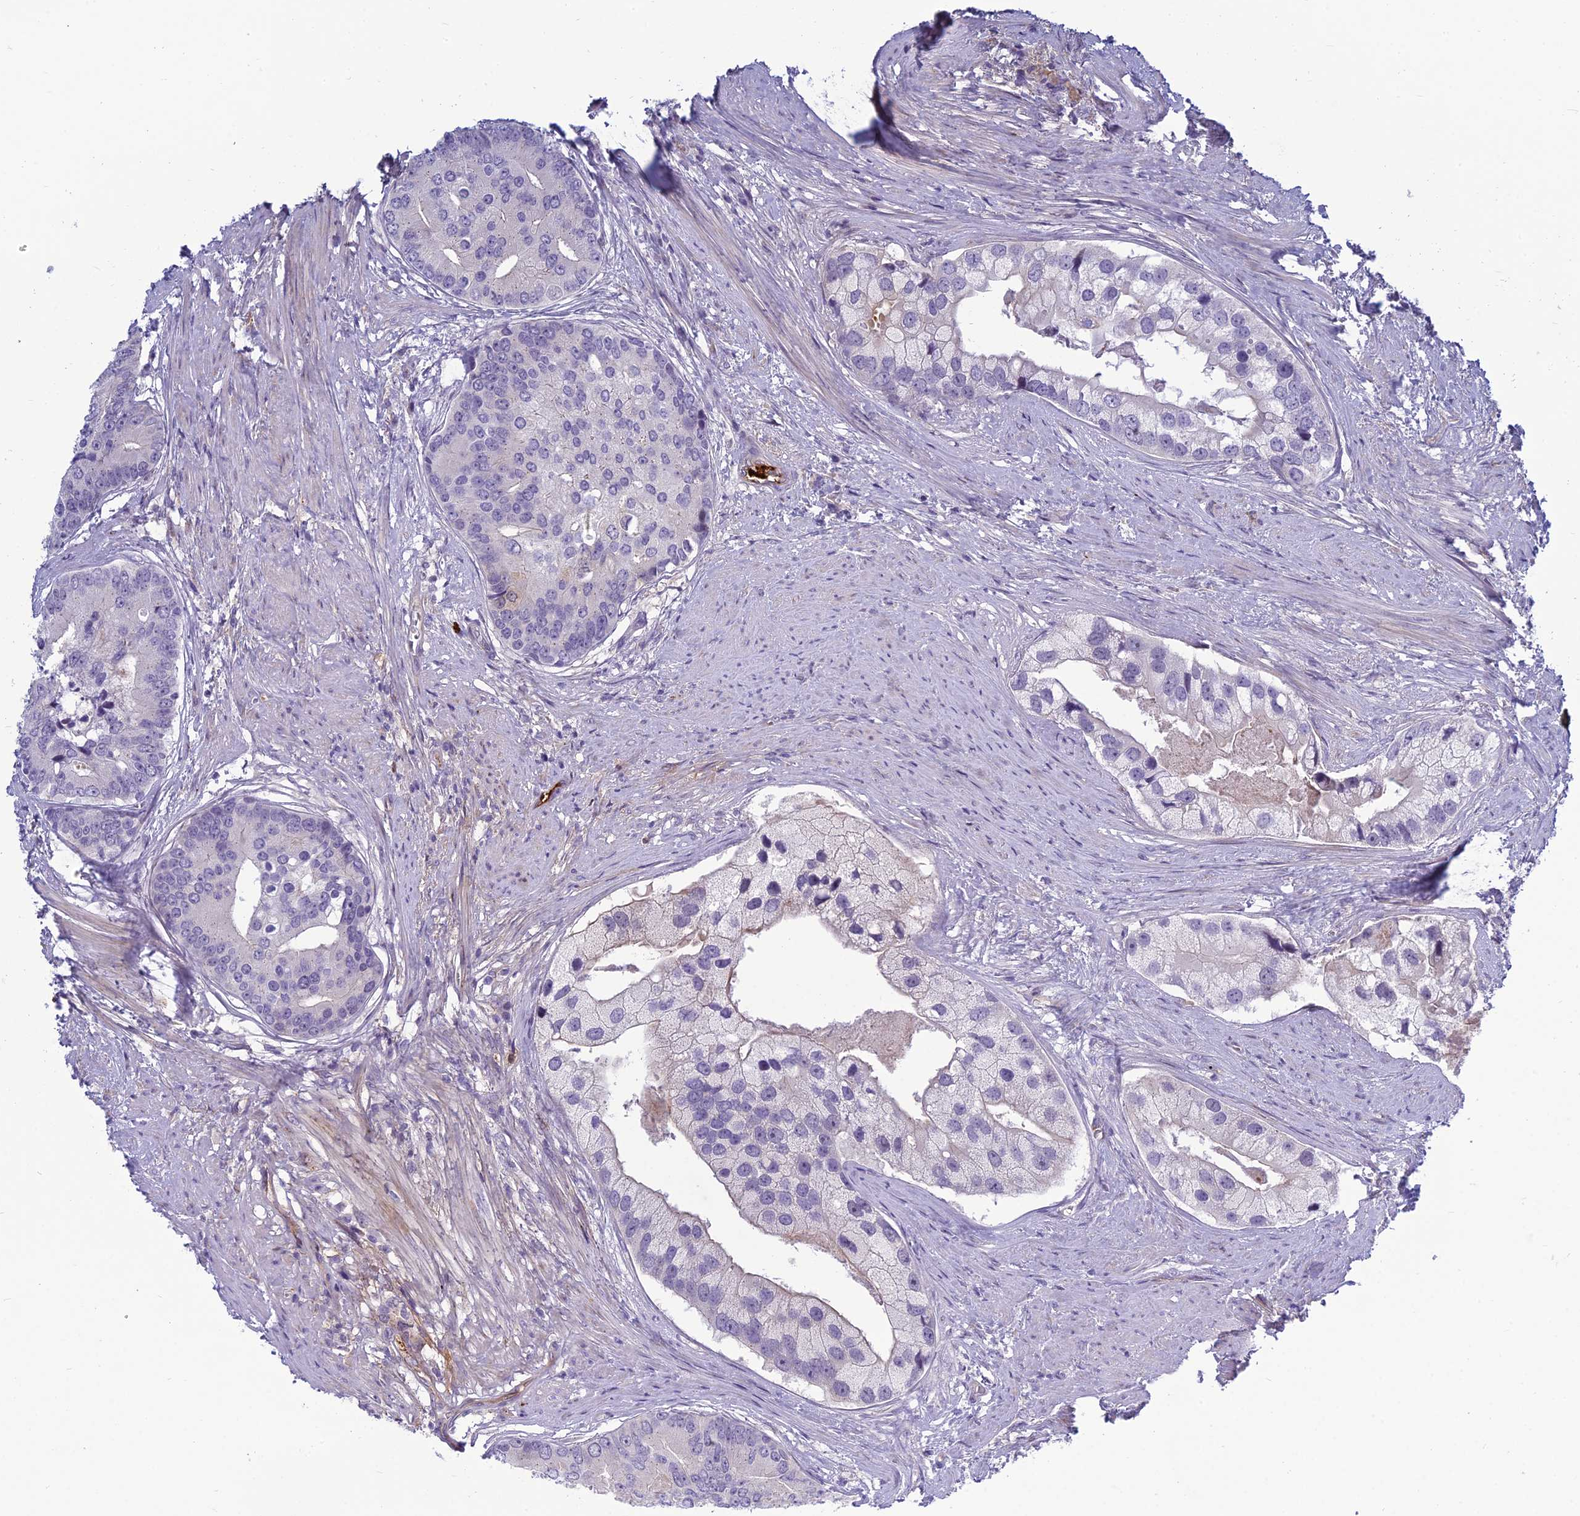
{"staining": {"intensity": "negative", "quantity": "none", "location": "none"}, "tissue": "prostate cancer", "cell_type": "Tumor cells", "image_type": "cancer", "snomed": [{"axis": "morphology", "description": "Adenocarcinoma, High grade"}, {"axis": "topography", "description": "Prostate"}], "caption": "Protein analysis of prostate cancer reveals no significant staining in tumor cells.", "gene": "CLEC11A", "patient": {"sex": "male", "age": 62}}